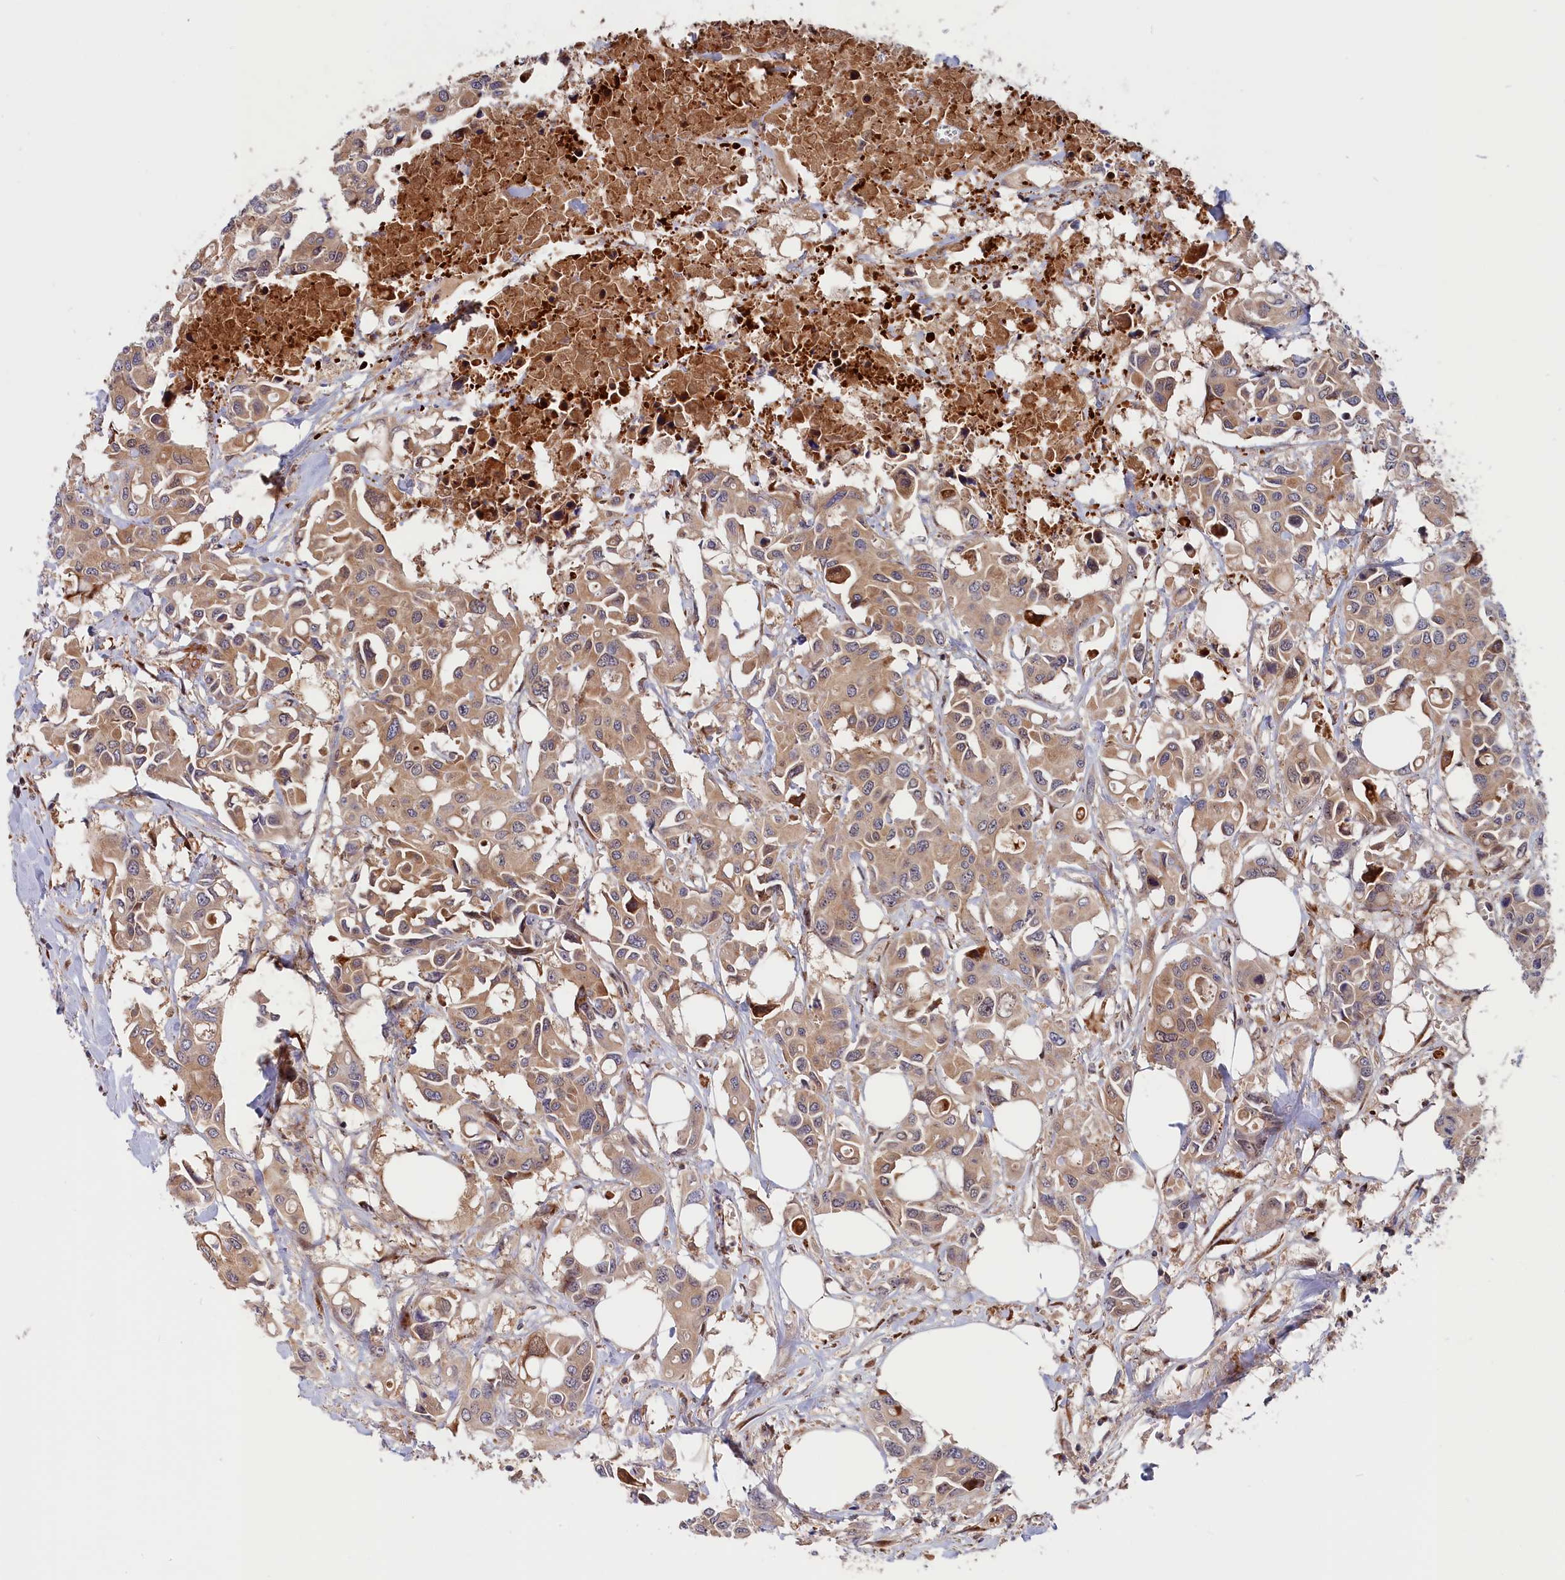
{"staining": {"intensity": "moderate", "quantity": ">75%", "location": "cytoplasmic/membranous"}, "tissue": "colorectal cancer", "cell_type": "Tumor cells", "image_type": "cancer", "snomed": [{"axis": "morphology", "description": "Adenocarcinoma, NOS"}, {"axis": "topography", "description": "Colon"}], "caption": "Colorectal cancer (adenocarcinoma) was stained to show a protein in brown. There is medium levels of moderate cytoplasmic/membranous expression in about >75% of tumor cells. (DAB IHC, brown staining for protein, blue staining for nuclei).", "gene": "CHST12", "patient": {"sex": "male", "age": 77}}